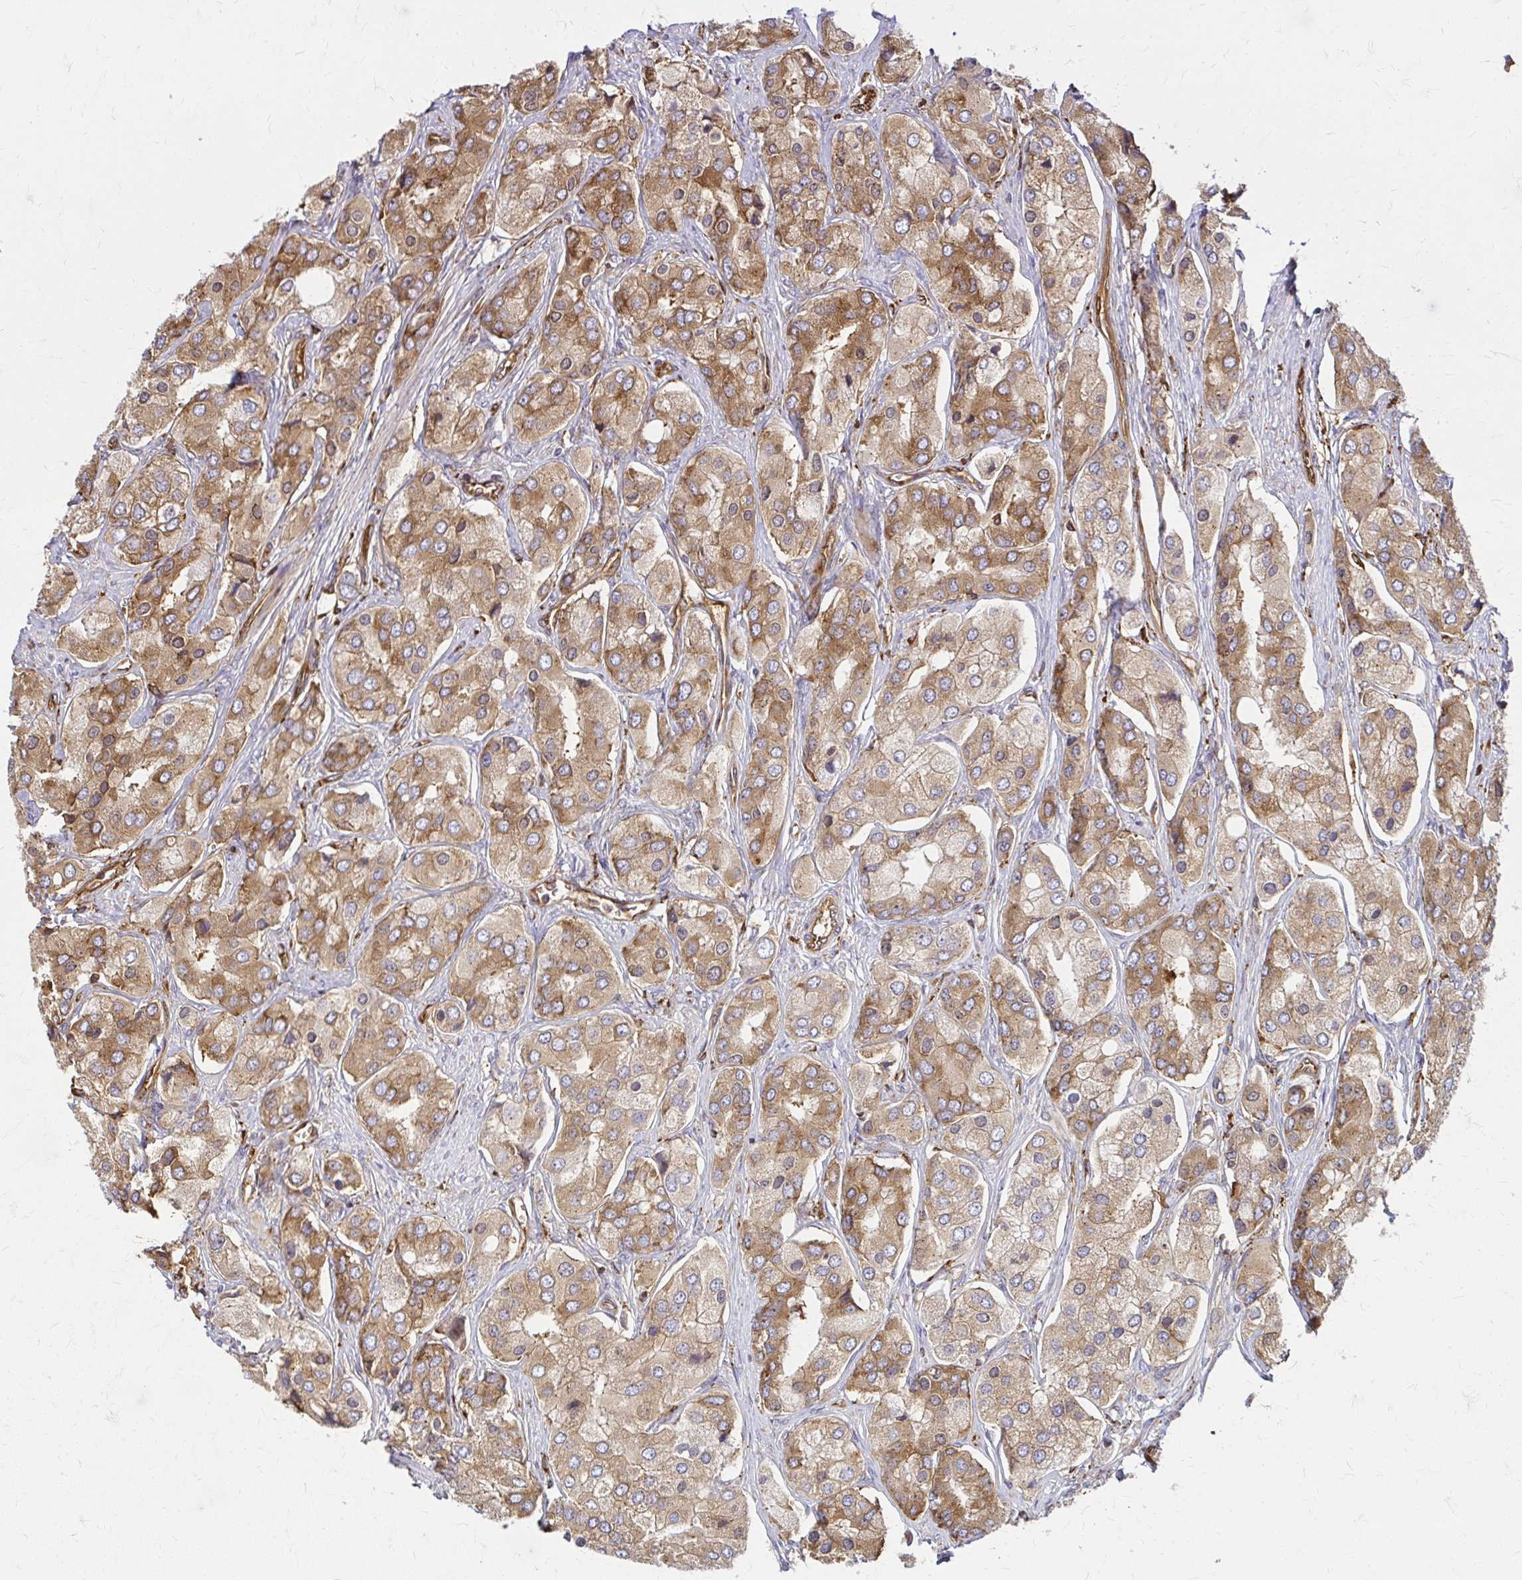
{"staining": {"intensity": "moderate", "quantity": ">75%", "location": "cytoplasmic/membranous"}, "tissue": "prostate cancer", "cell_type": "Tumor cells", "image_type": "cancer", "snomed": [{"axis": "morphology", "description": "Adenocarcinoma, Low grade"}, {"axis": "topography", "description": "Prostate"}], "caption": "The immunohistochemical stain labels moderate cytoplasmic/membranous staining in tumor cells of low-grade adenocarcinoma (prostate) tissue.", "gene": "WASF2", "patient": {"sex": "male", "age": 69}}